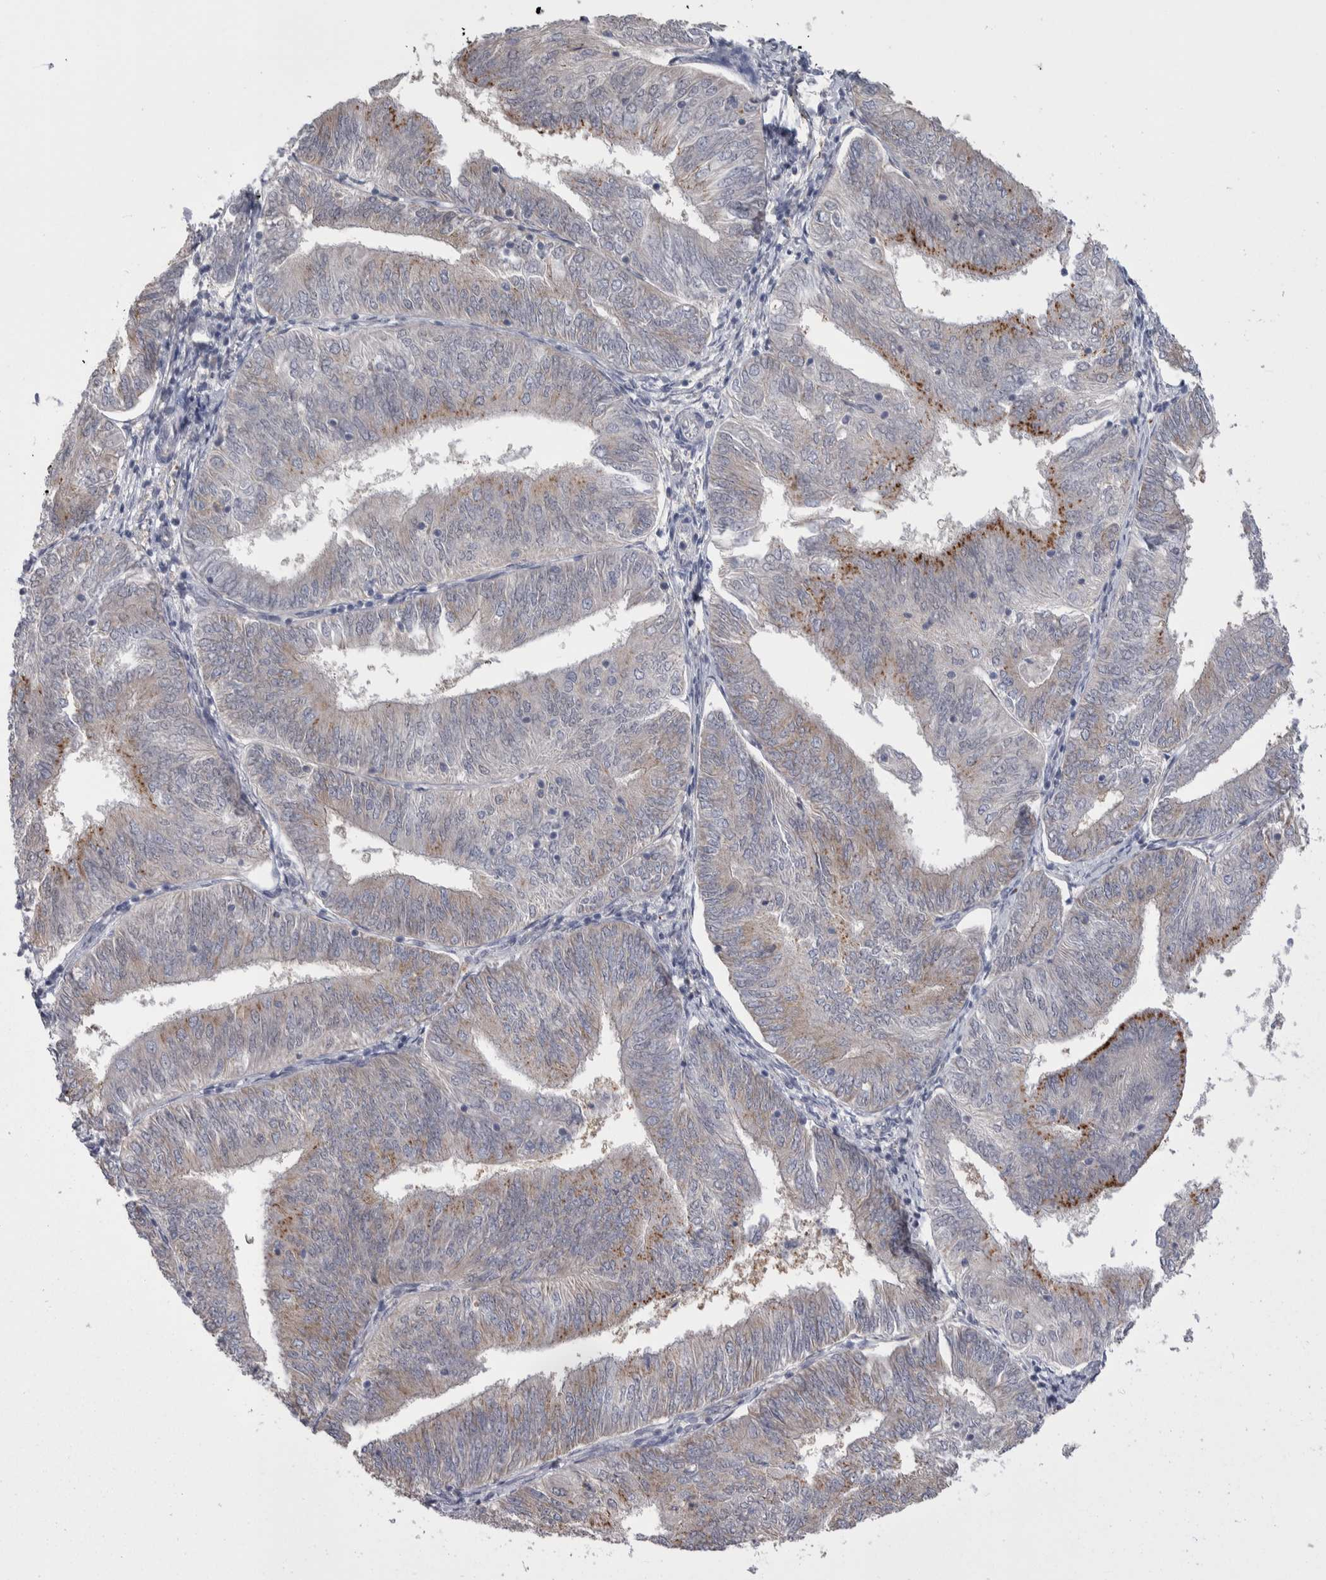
{"staining": {"intensity": "moderate", "quantity": "<25%", "location": "cytoplasmic/membranous"}, "tissue": "endometrial cancer", "cell_type": "Tumor cells", "image_type": "cancer", "snomed": [{"axis": "morphology", "description": "Adenocarcinoma, NOS"}, {"axis": "topography", "description": "Endometrium"}], "caption": "This image shows immunohistochemistry (IHC) staining of adenocarcinoma (endometrial), with low moderate cytoplasmic/membranous staining in about <25% of tumor cells.", "gene": "GPHN", "patient": {"sex": "female", "age": 58}}